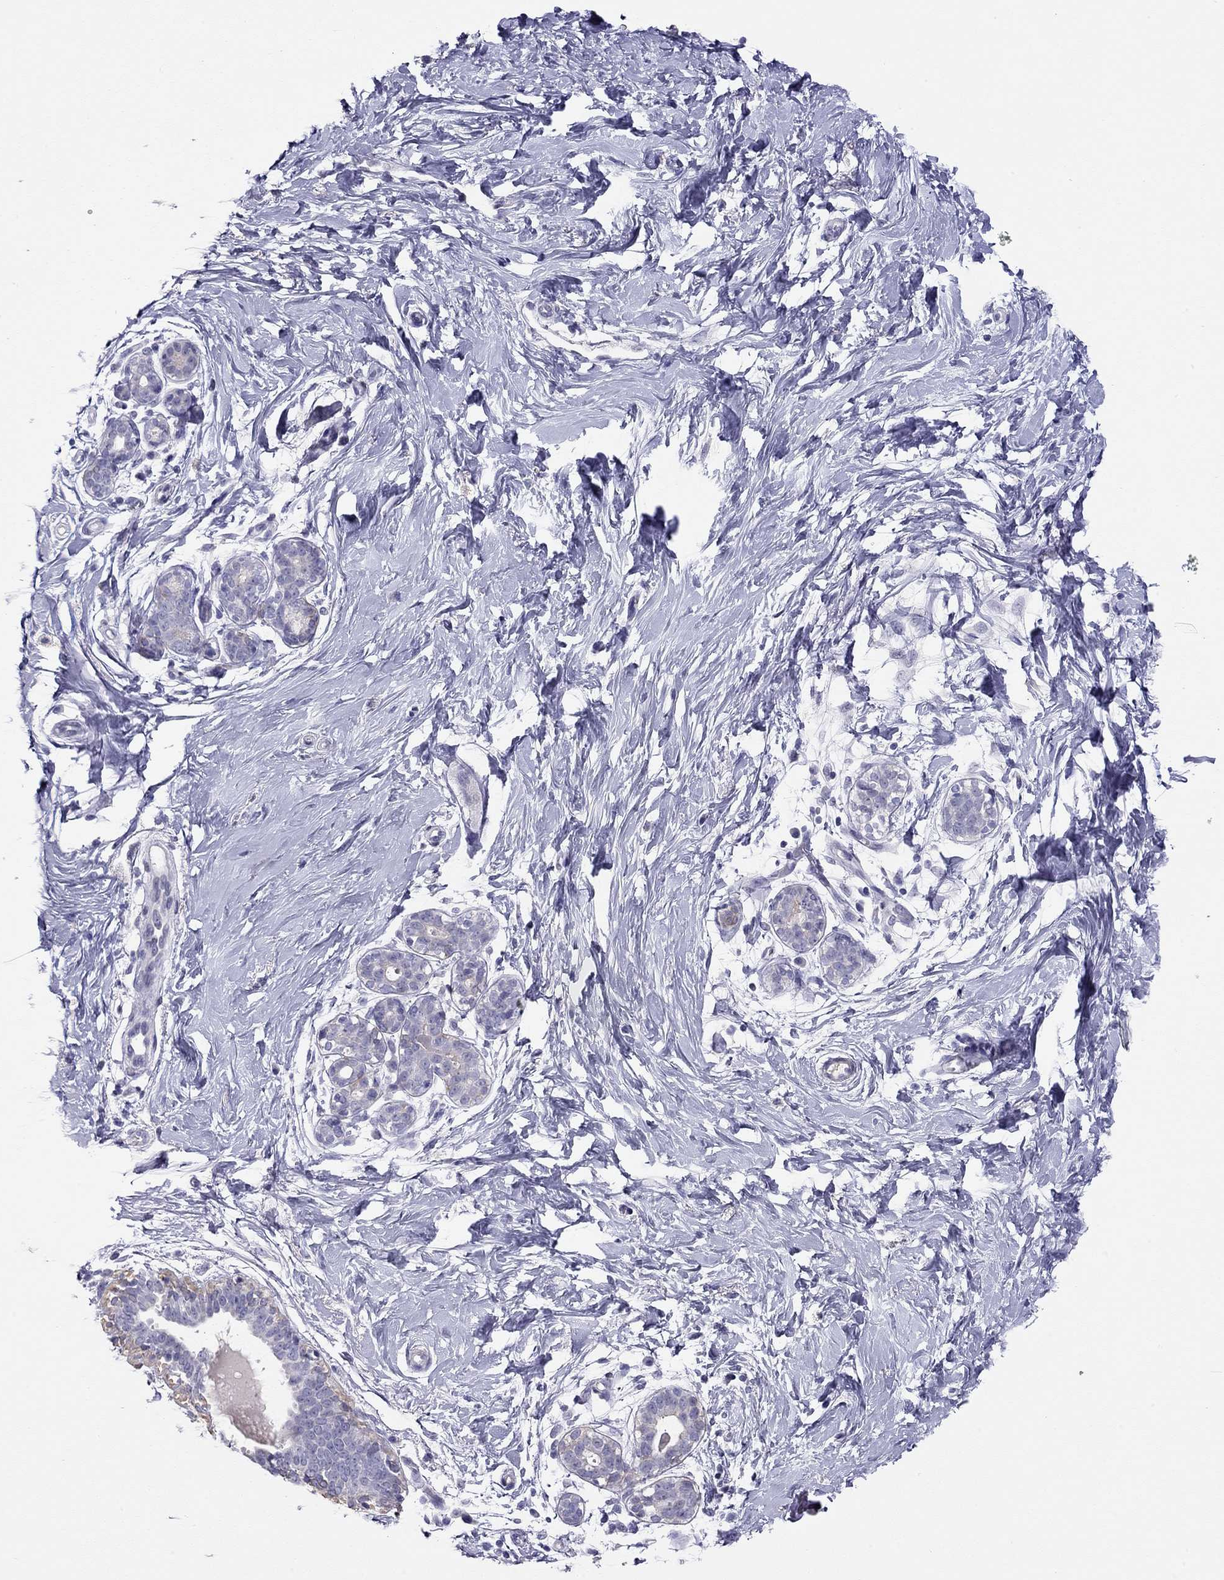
{"staining": {"intensity": "negative", "quantity": "none", "location": "none"}, "tissue": "breast", "cell_type": "Adipocytes", "image_type": "normal", "snomed": [{"axis": "morphology", "description": "Normal tissue, NOS"}, {"axis": "topography", "description": "Breast"}], "caption": "Immunohistochemical staining of benign human breast reveals no significant staining in adipocytes.", "gene": "KCNV2", "patient": {"sex": "female", "age": 37}}